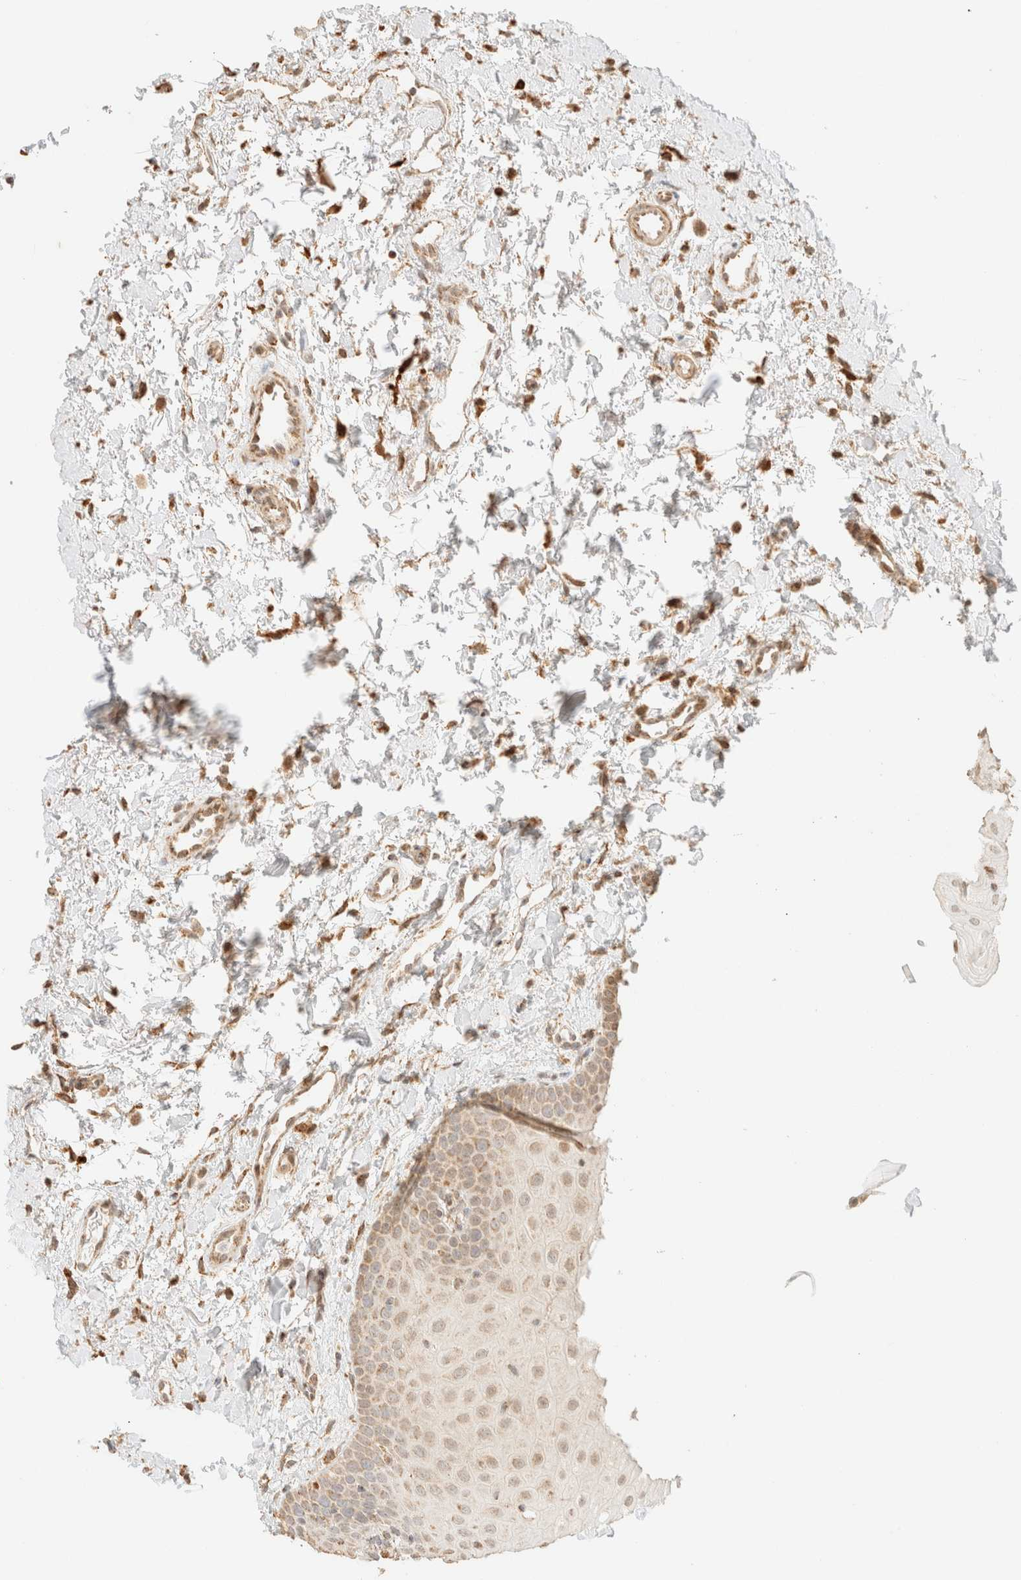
{"staining": {"intensity": "weak", "quantity": "25%-75%", "location": "cytoplasmic/membranous"}, "tissue": "oral mucosa", "cell_type": "Squamous epithelial cells", "image_type": "normal", "snomed": [{"axis": "morphology", "description": "Normal tissue, NOS"}, {"axis": "topography", "description": "Skin"}, {"axis": "topography", "description": "Oral tissue"}], "caption": "This histopathology image demonstrates immunohistochemistry staining of unremarkable oral mucosa, with low weak cytoplasmic/membranous expression in about 25%-75% of squamous epithelial cells.", "gene": "TACO1", "patient": {"sex": "male", "age": 84}}